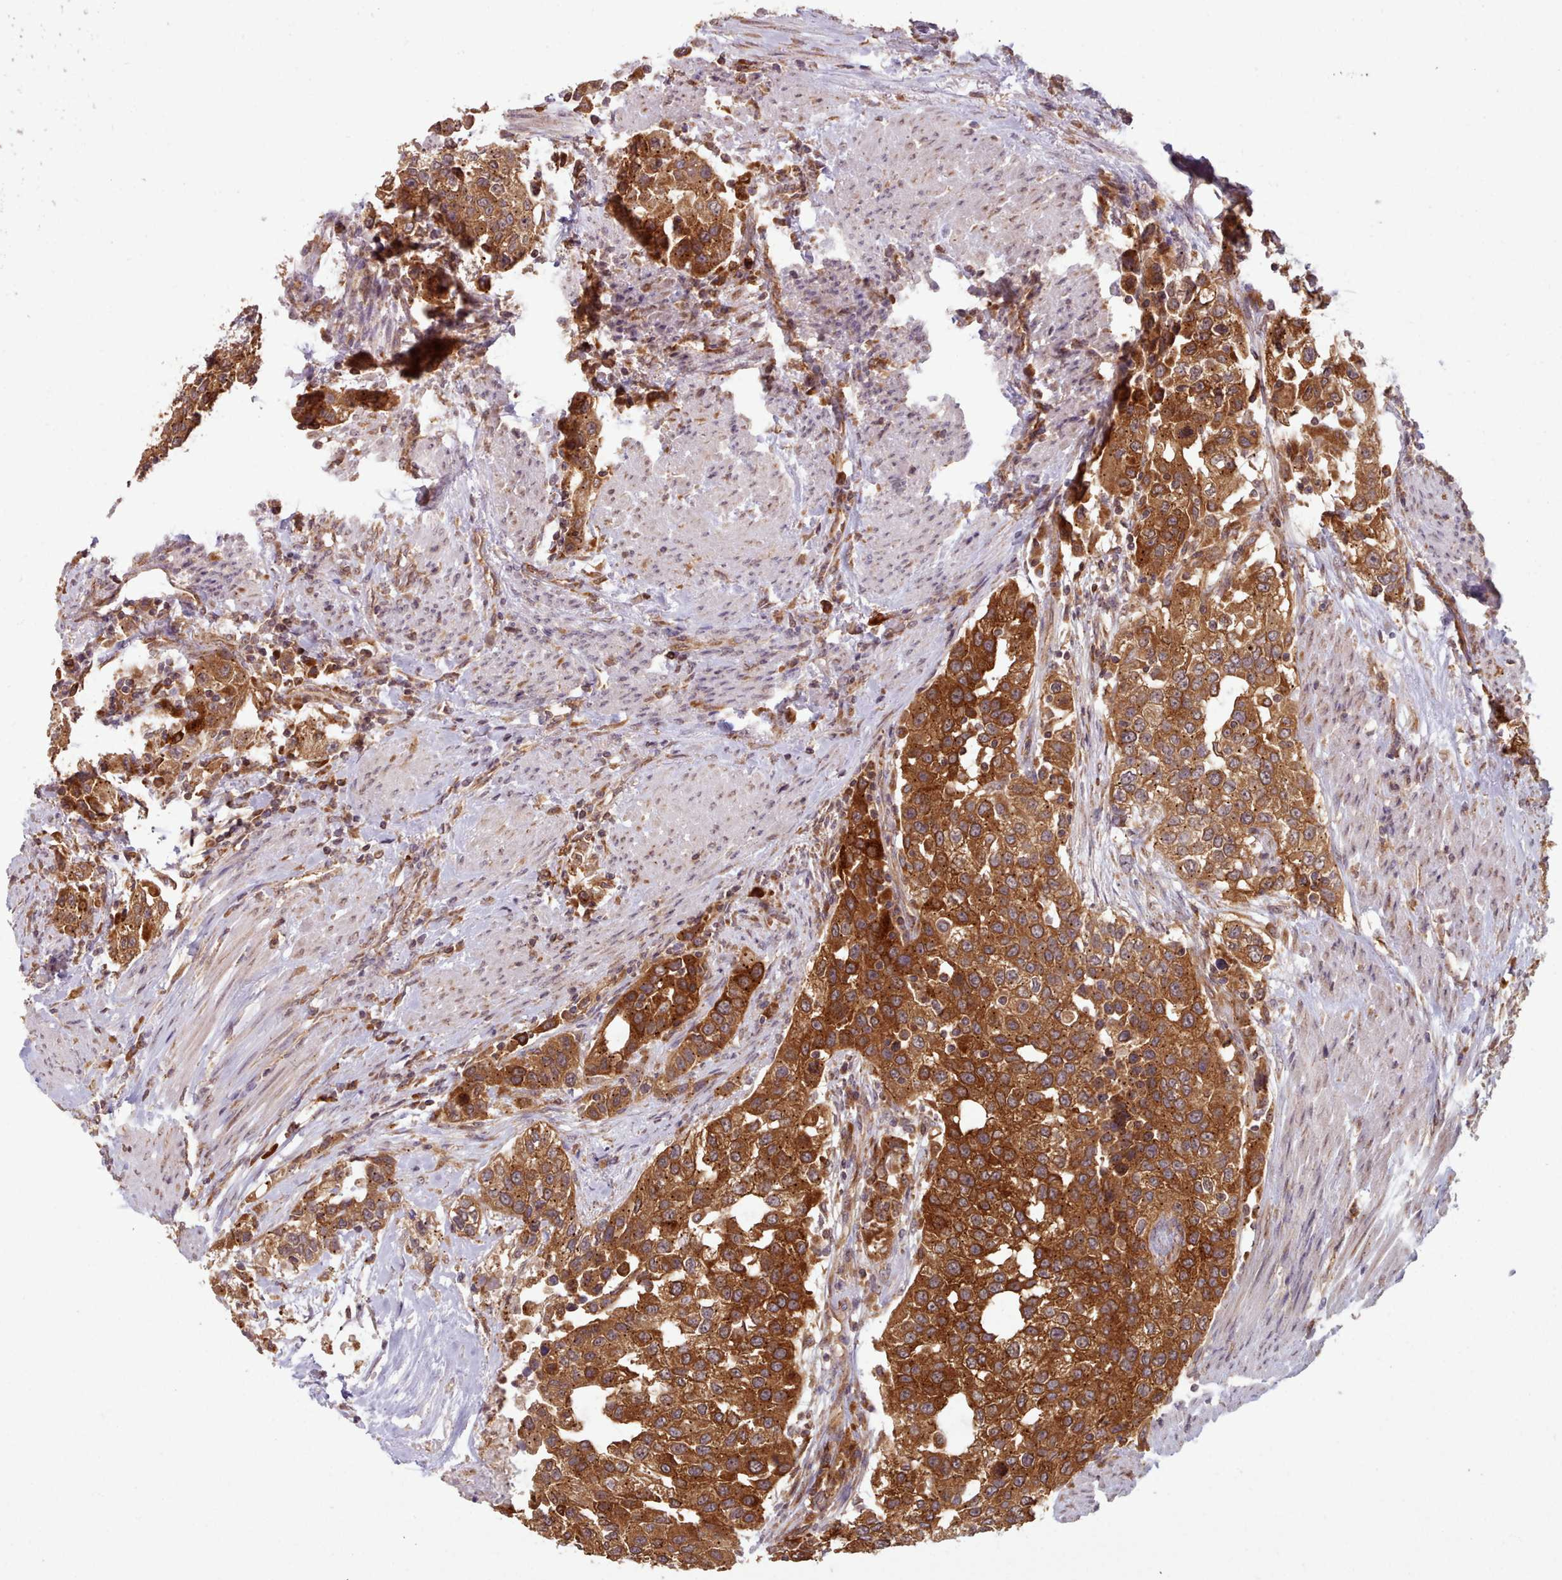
{"staining": {"intensity": "strong", "quantity": ">75%", "location": "cytoplasmic/membranous"}, "tissue": "urothelial cancer", "cell_type": "Tumor cells", "image_type": "cancer", "snomed": [{"axis": "morphology", "description": "Urothelial carcinoma, High grade"}, {"axis": "topography", "description": "Urinary bladder"}], "caption": "Immunohistochemistry staining of urothelial cancer, which shows high levels of strong cytoplasmic/membranous positivity in approximately >75% of tumor cells indicating strong cytoplasmic/membranous protein staining. The staining was performed using DAB (3,3'-diaminobenzidine) (brown) for protein detection and nuclei were counterstained in hematoxylin (blue).", "gene": "CRYBG1", "patient": {"sex": "female", "age": 80}}